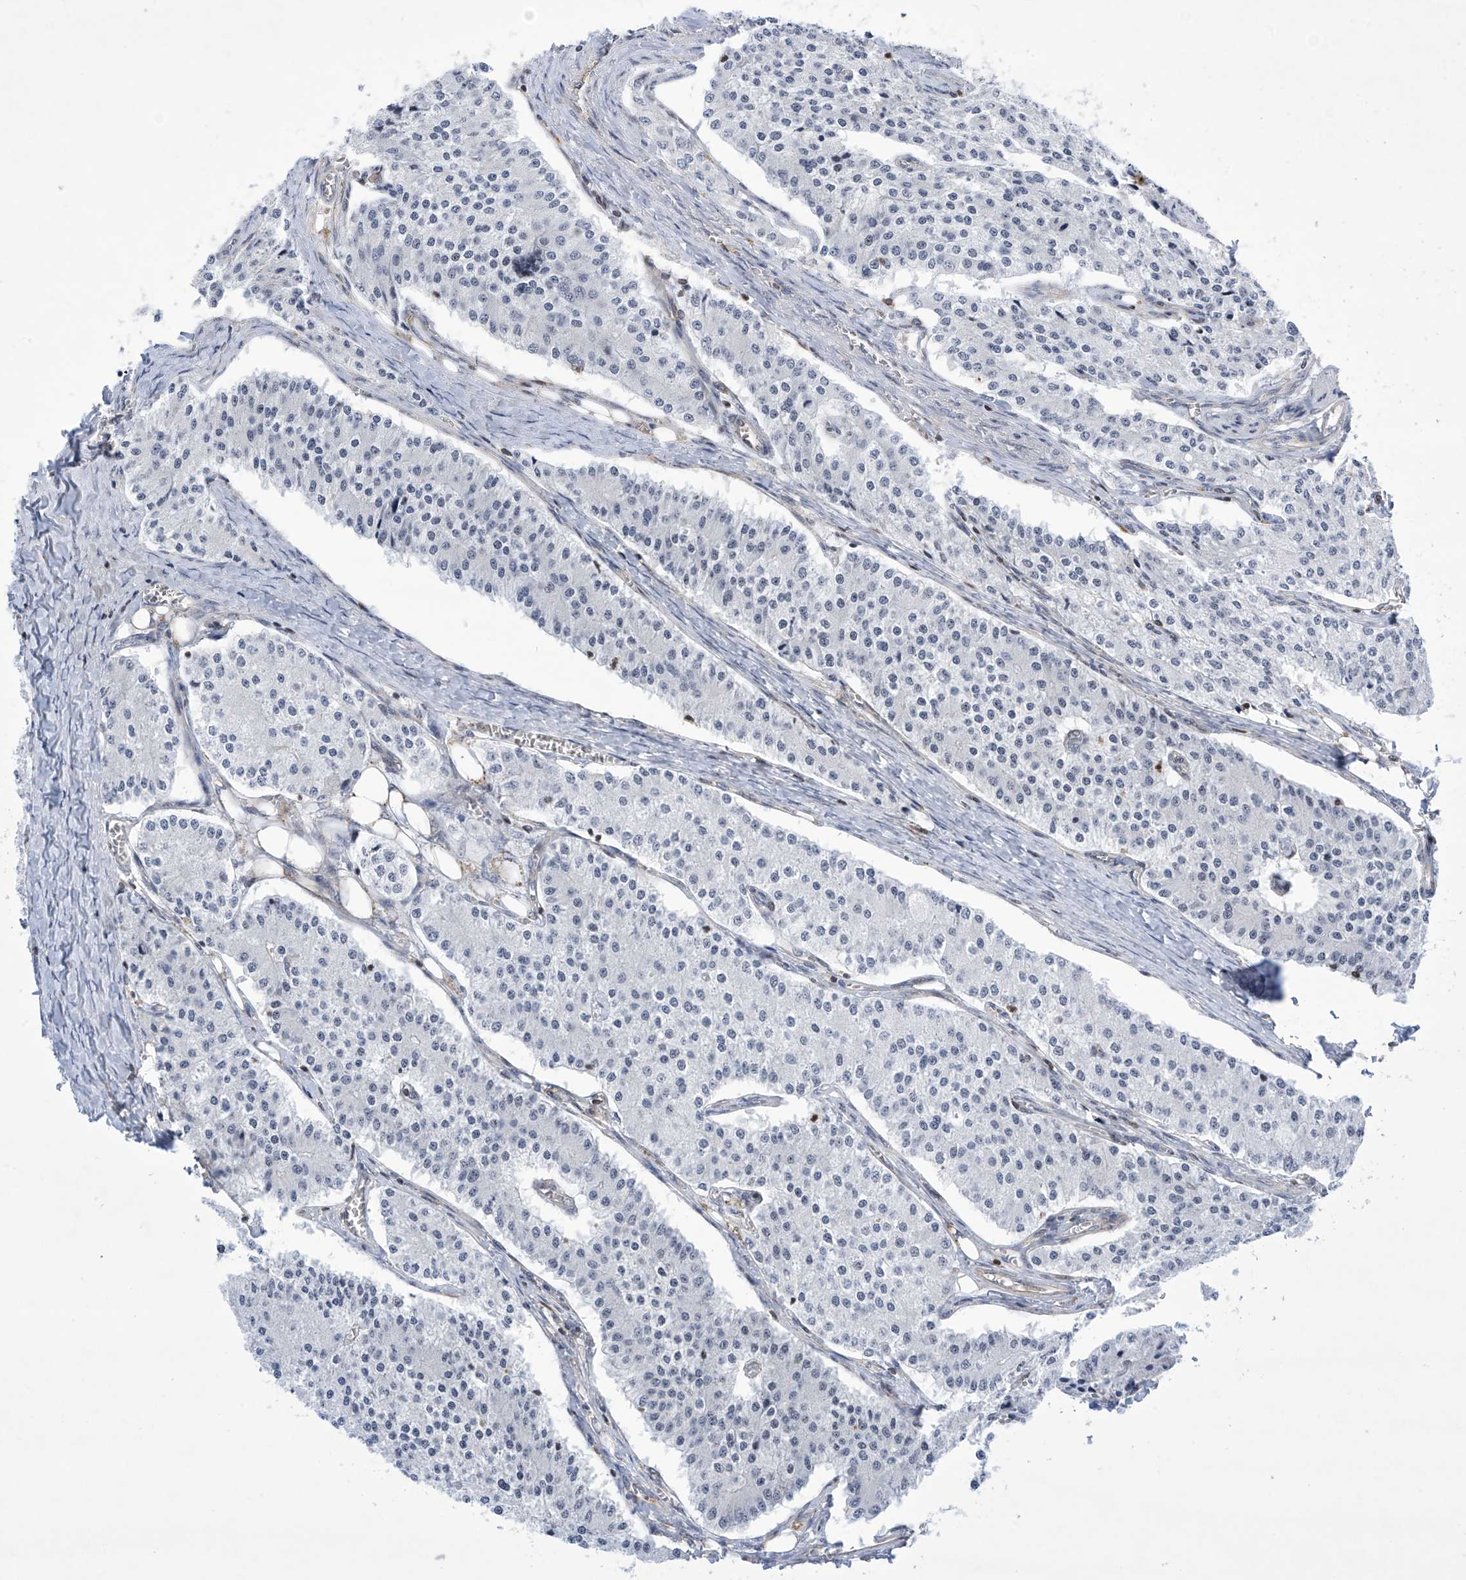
{"staining": {"intensity": "negative", "quantity": "none", "location": "none"}, "tissue": "carcinoid", "cell_type": "Tumor cells", "image_type": "cancer", "snomed": [{"axis": "morphology", "description": "Carcinoid, malignant, NOS"}, {"axis": "topography", "description": "Colon"}], "caption": "DAB immunohistochemical staining of carcinoid reveals no significant expression in tumor cells.", "gene": "MSL3", "patient": {"sex": "female", "age": 52}}